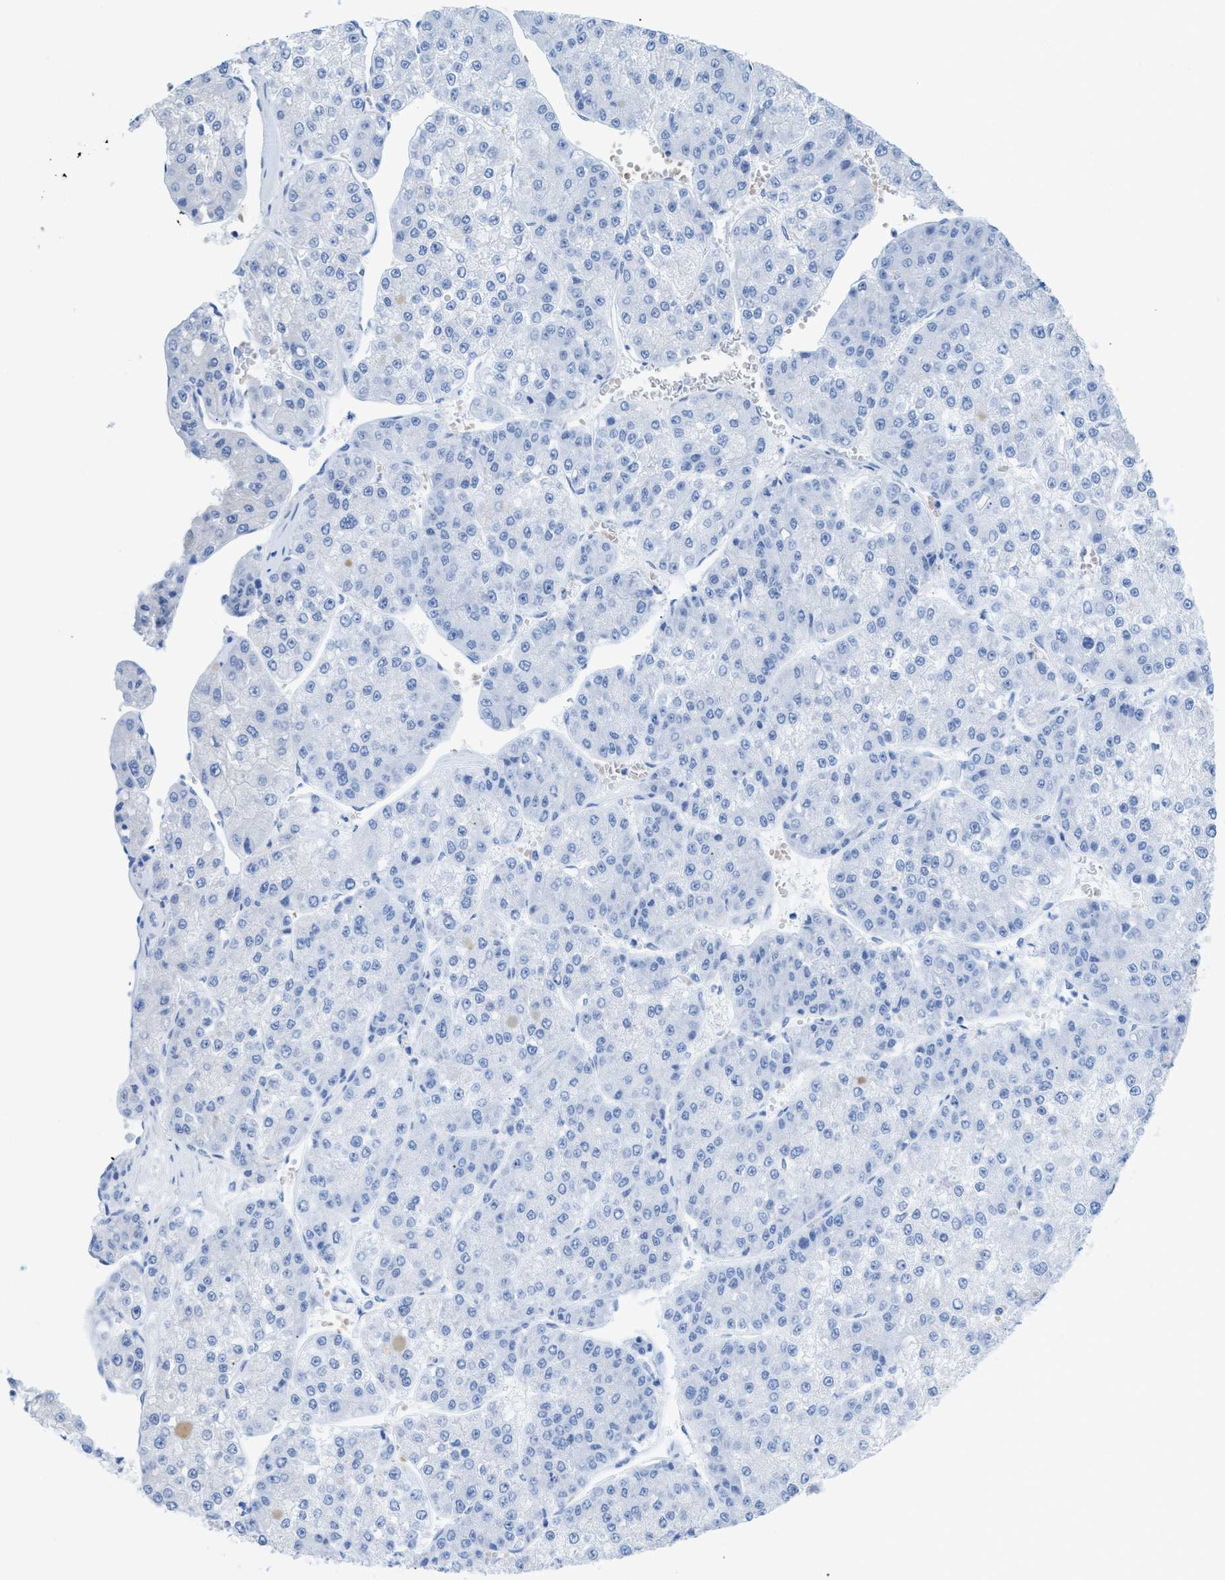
{"staining": {"intensity": "negative", "quantity": "none", "location": "none"}, "tissue": "liver cancer", "cell_type": "Tumor cells", "image_type": "cancer", "snomed": [{"axis": "morphology", "description": "Carcinoma, Hepatocellular, NOS"}, {"axis": "topography", "description": "Liver"}], "caption": "Immunohistochemical staining of hepatocellular carcinoma (liver) shows no significant staining in tumor cells.", "gene": "ANKFN1", "patient": {"sex": "female", "age": 73}}